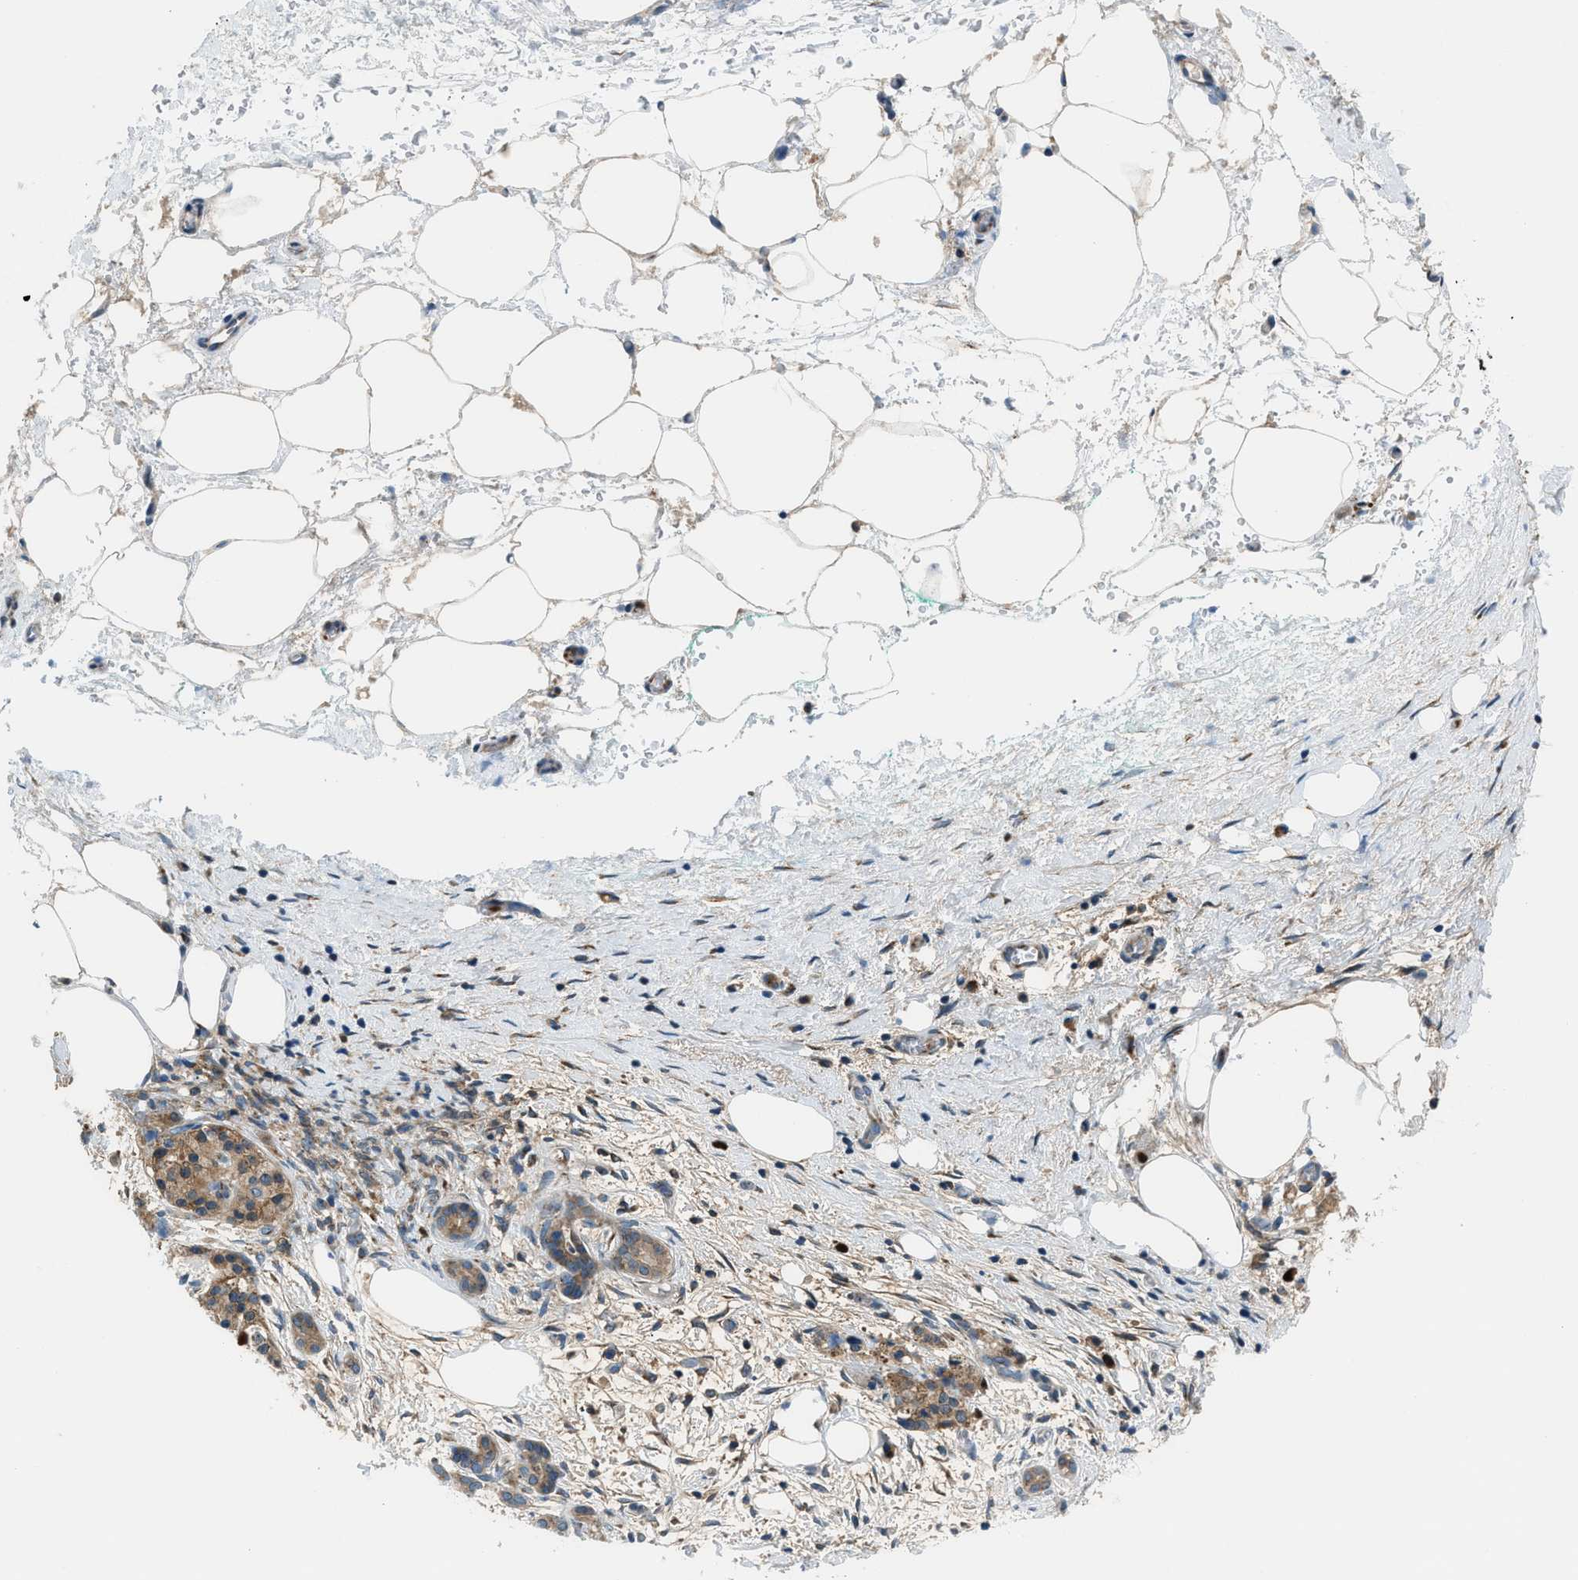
{"staining": {"intensity": "moderate", "quantity": ">75%", "location": "cytoplasmic/membranous"}, "tissue": "pancreatic cancer", "cell_type": "Tumor cells", "image_type": "cancer", "snomed": [{"axis": "morphology", "description": "Adenocarcinoma, NOS"}, {"axis": "topography", "description": "Pancreas"}], "caption": "About >75% of tumor cells in human pancreatic cancer display moderate cytoplasmic/membranous protein expression as visualized by brown immunohistochemical staining.", "gene": "EDARADD", "patient": {"sex": "female", "age": 70}}